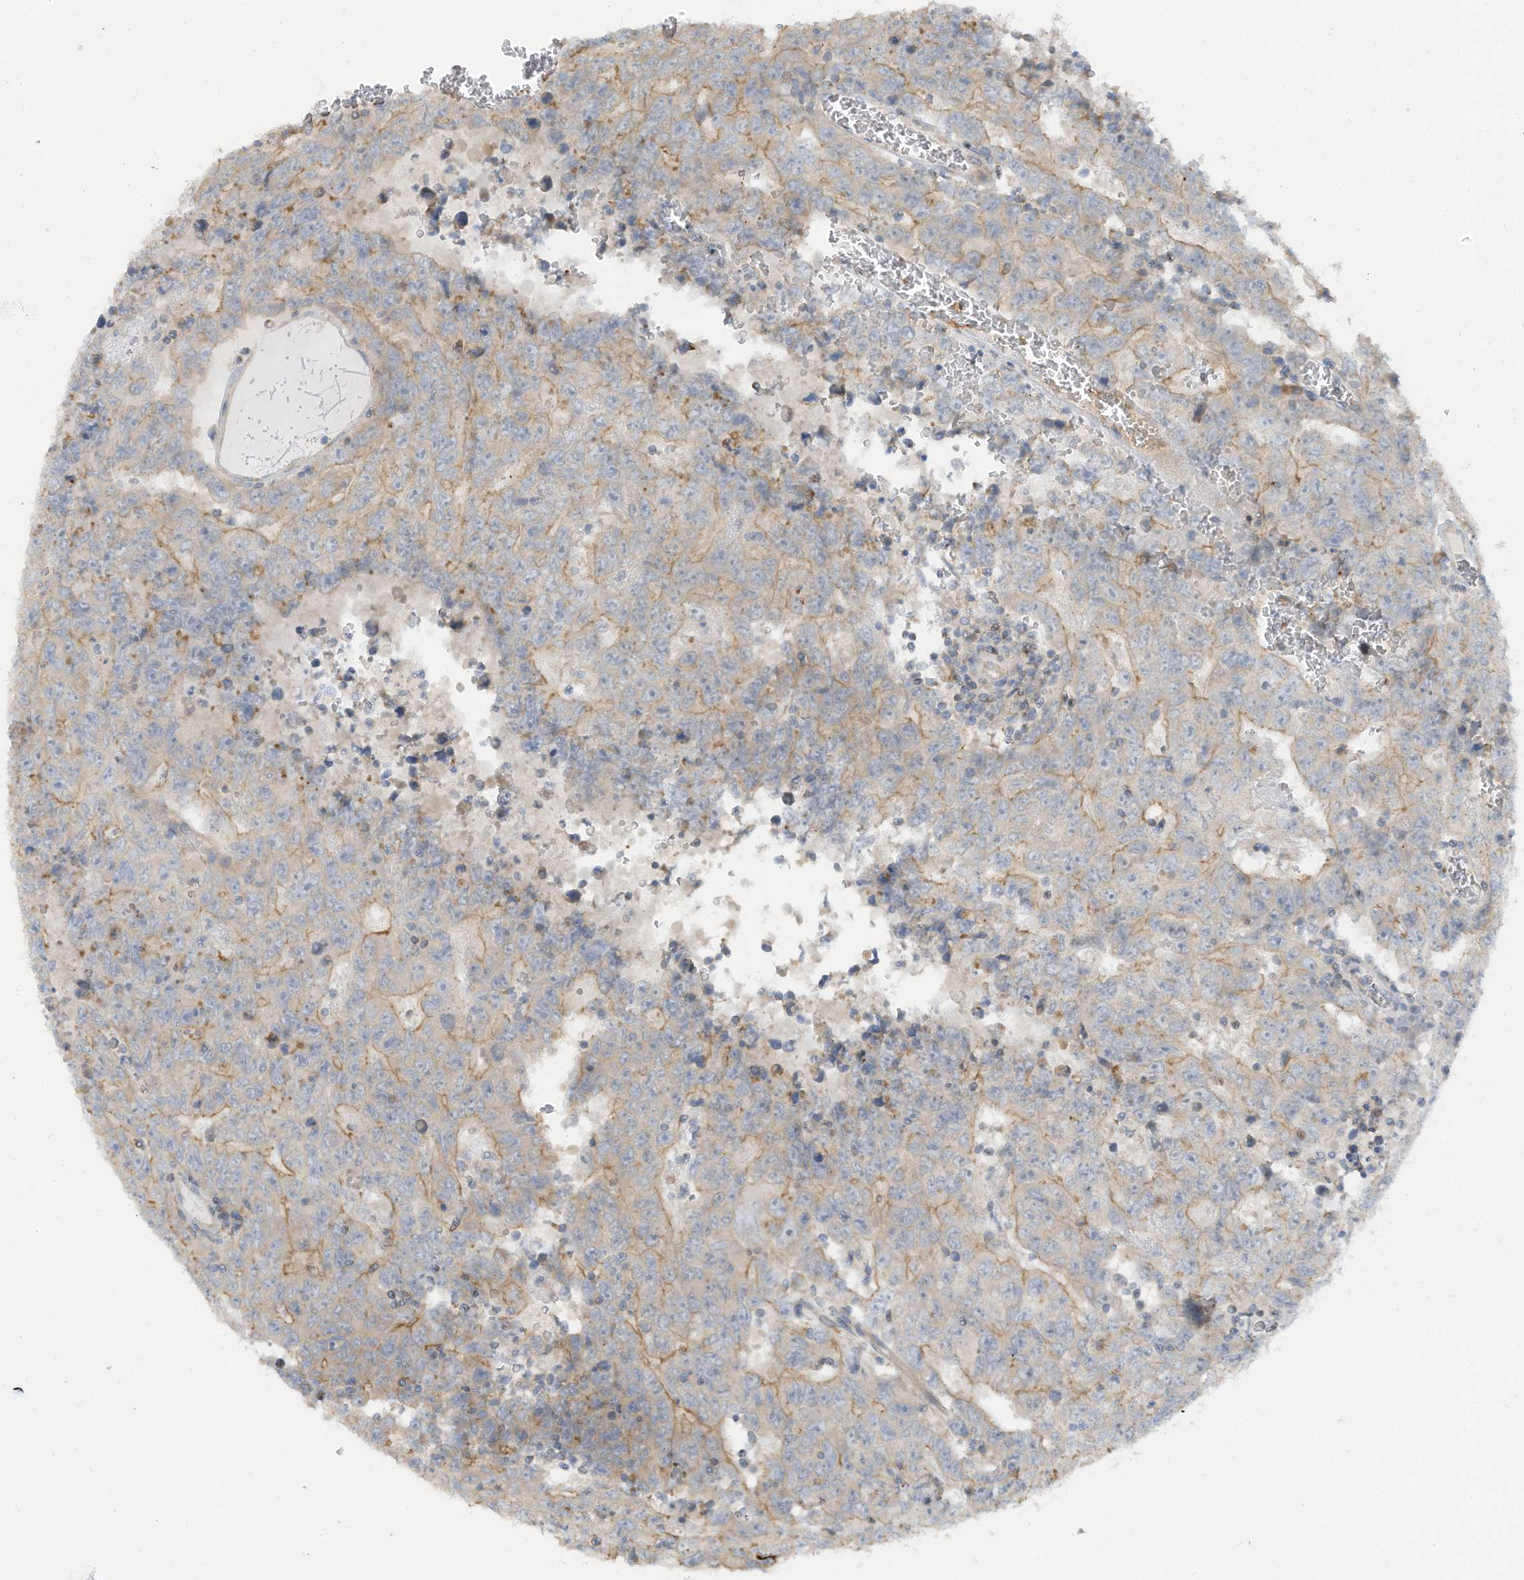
{"staining": {"intensity": "weak", "quantity": "25%-75%", "location": "cytoplasmic/membranous"}, "tissue": "testis cancer", "cell_type": "Tumor cells", "image_type": "cancer", "snomed": [{"axis": "morphology", "description": "Carcinoma, Embryonal, NOS"}, {"axis": "topography", "description": "Testis"}], "caption": "Protein expression analysis of human embryonal carcinoma (testis) reveals weak cytoplasmic/membranous expression in approximately 25%-75% of tumor cells.", "gene": "GTPBP2", "patient": {"sex": "male", "age": 26}}